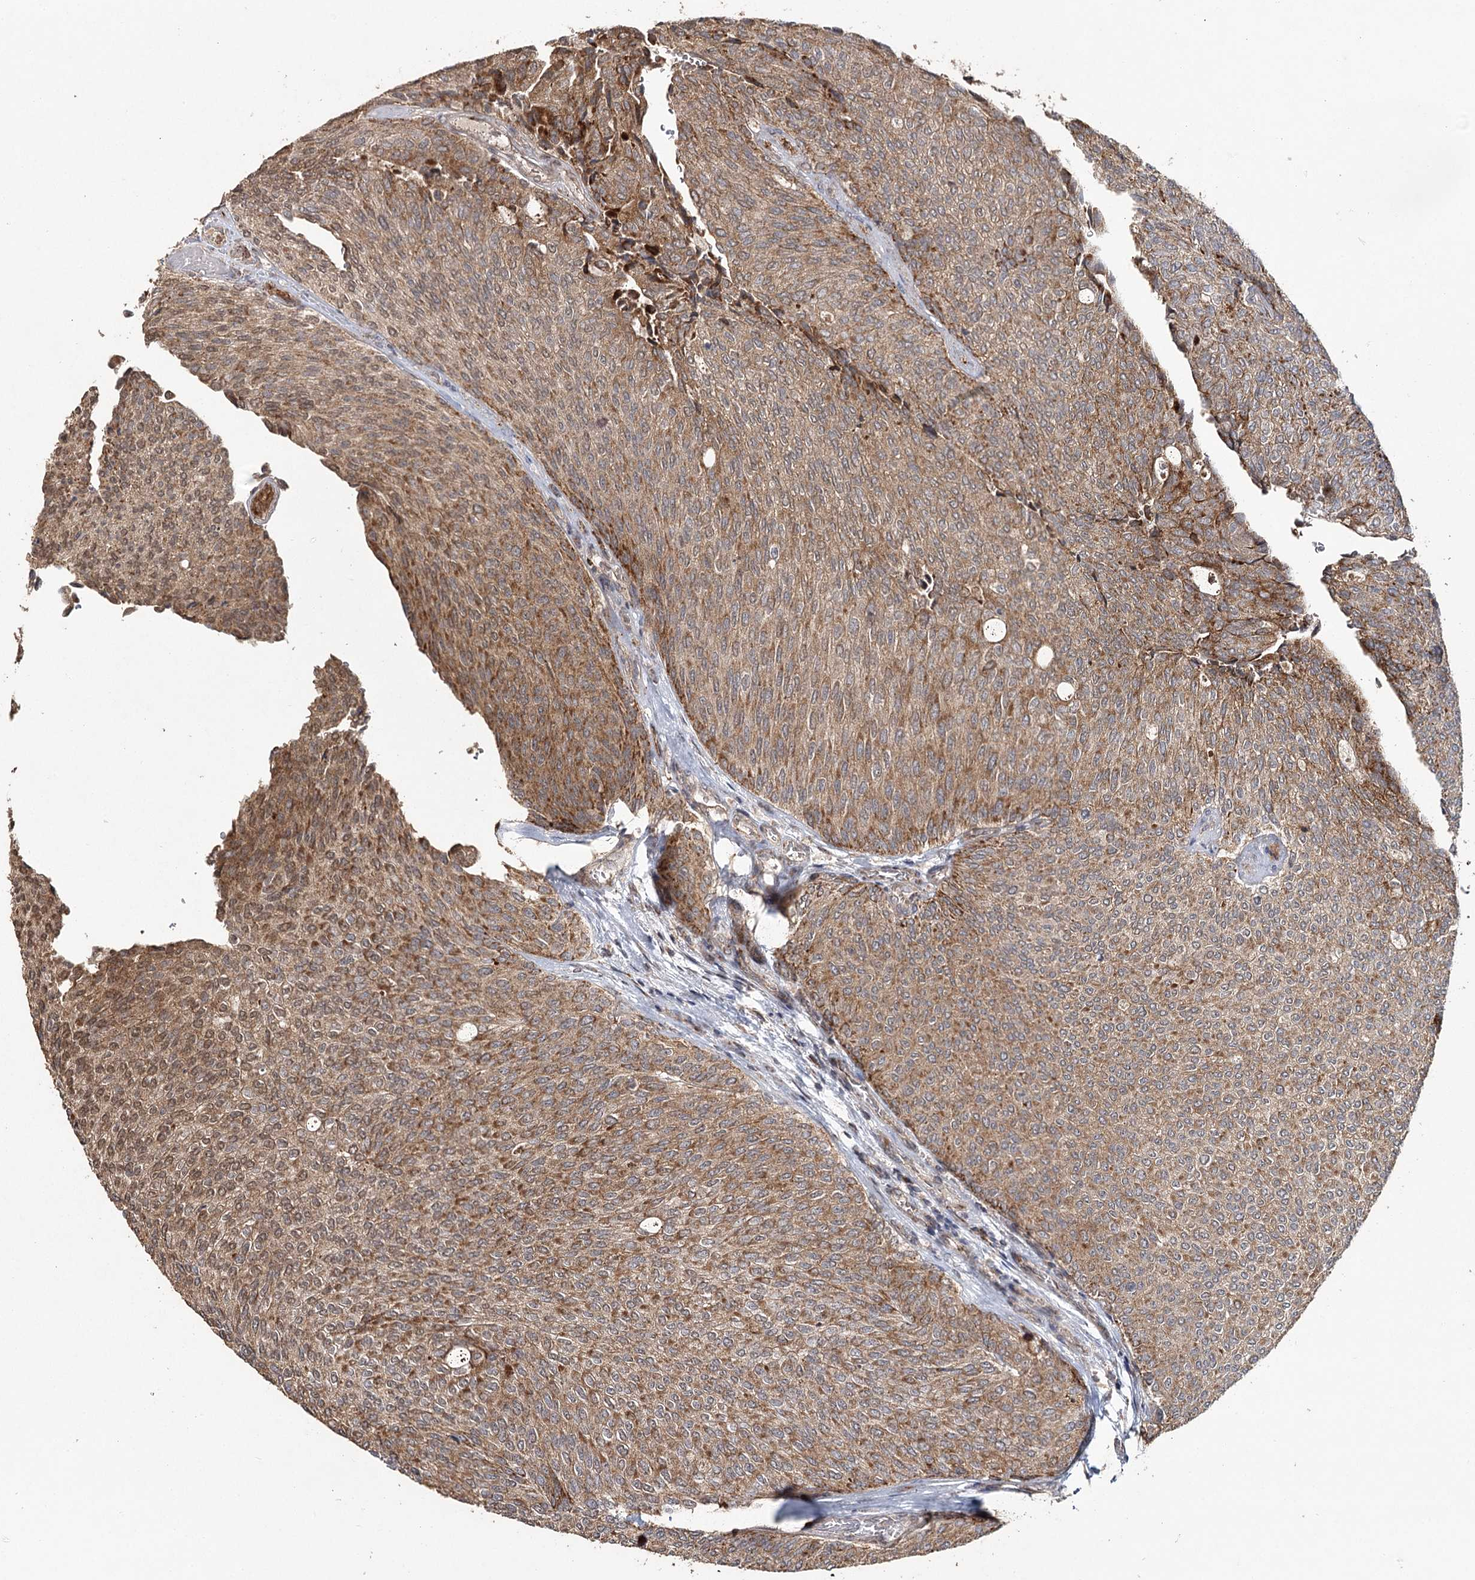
{"staining": {"intensity": "moderate", "quantity": ">75%", "location": "cytoplasmic/membranous"}, "tissue": "urothelial cancer", "cell_type": "Tumor cells", "image_type": "cancer", "snomed": [{"axis": "morphology", "description": "Urothelial carcinoma, Low grade"}, {"axis": "topography", "description": "Urinary bladder"}], "caption": "The micrograph exhibits a brown stain indicating the presence of a protein in the cytoplasmic/membranous of tumor cells in urothelial cancer.", "gene": "ZNRF3", "patient": {"sex": "female", "age": 79}}